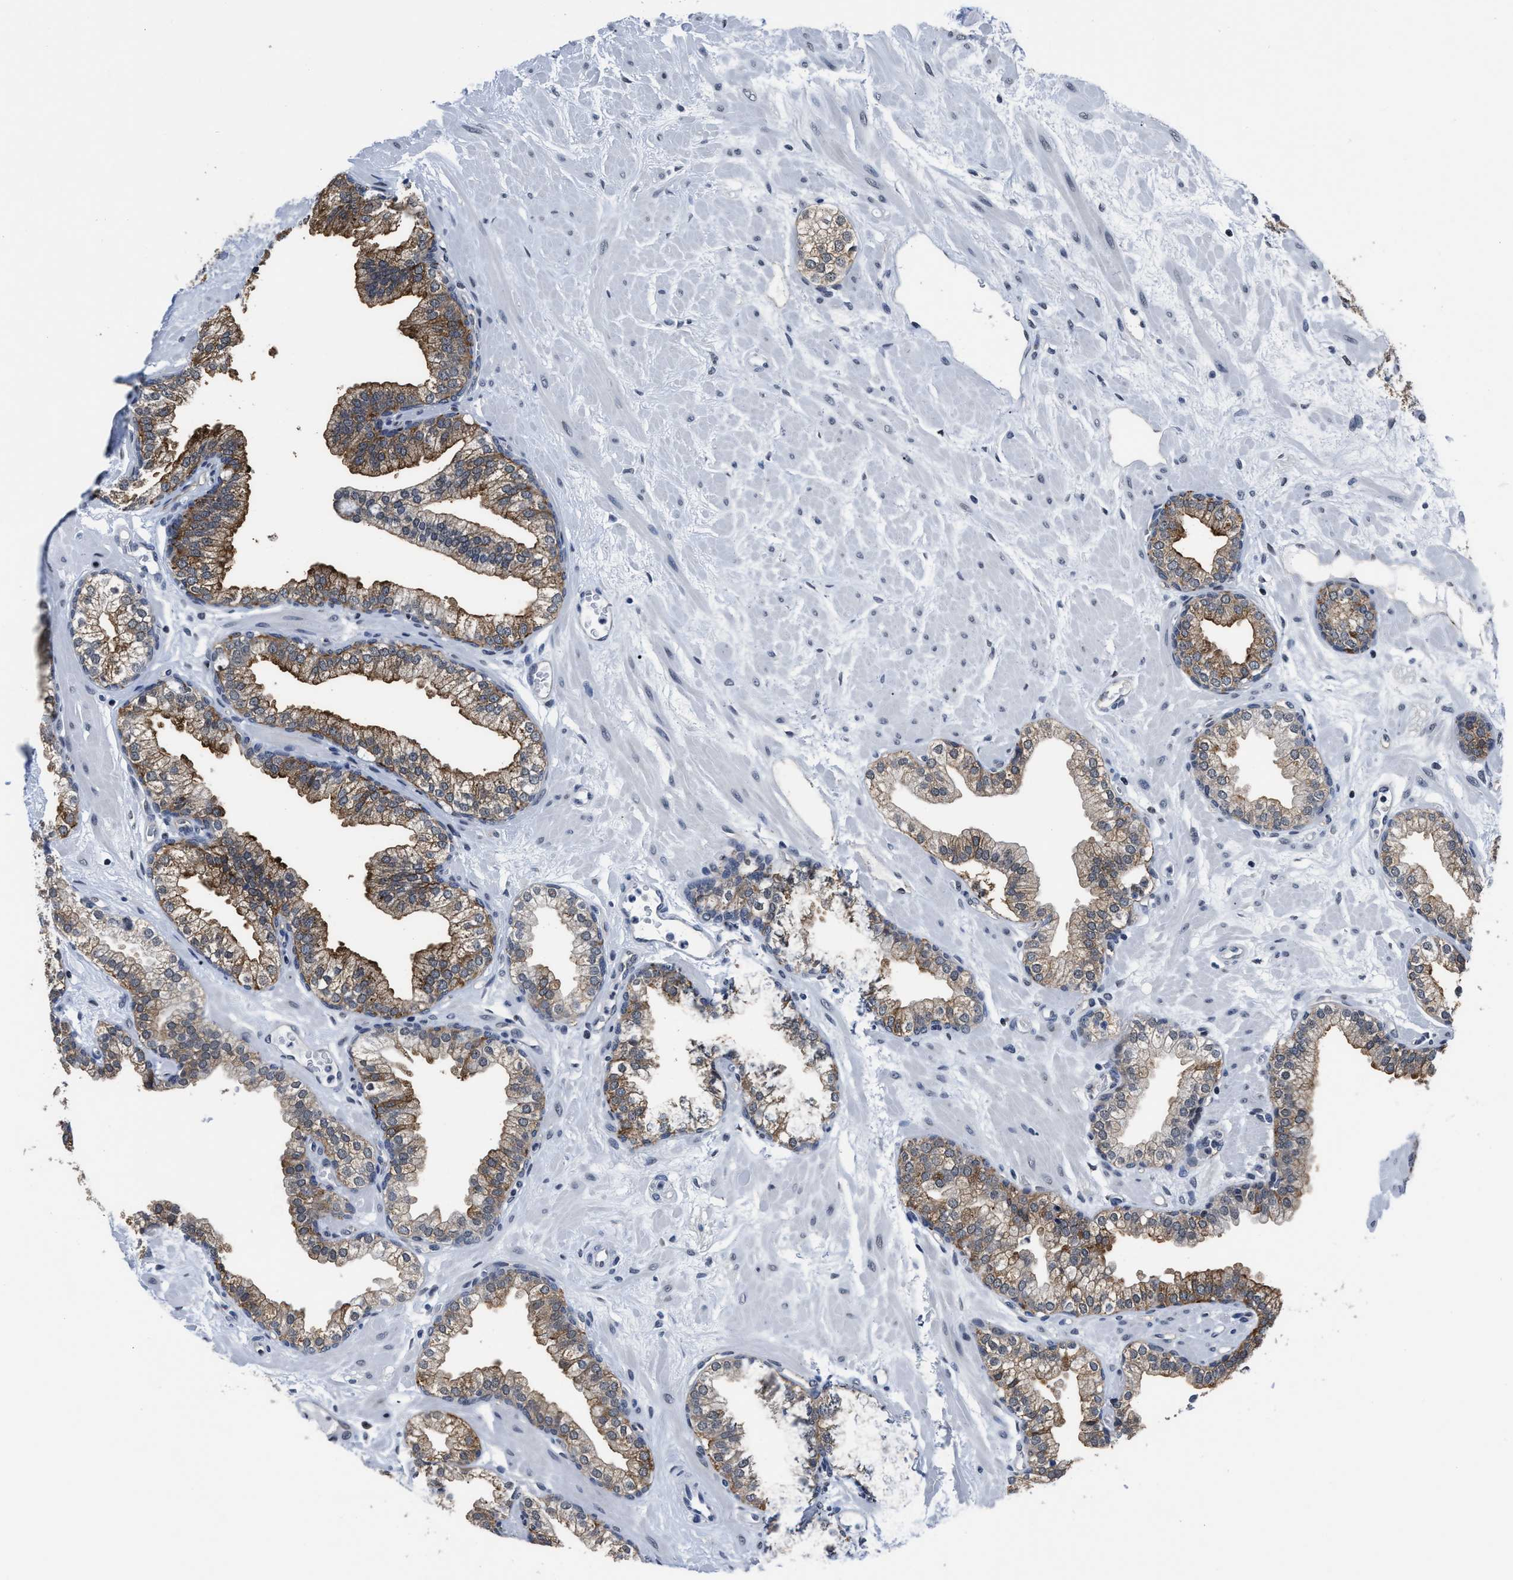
{"staining": {"intensity": "moderate", "quantity": ">75%", "location": "cytoplasmic/membranous"}, "tissue": "prostate", "cell_type": "Glandular cells", "image_type": "normal", "snomed": [{"axis": "morphology", "description": "Normal tissue, NOS"}, {"axis": "morphology", "description": "Urothelial carcinoma, Low grade"}, {"axis": "topography", "description": "Urinary bladder"}, {"axis": "topography", "description": "Prostate"}], "caption": "This image shows immunohistochemistry staining of benign human prostate, with medium moderate cytoplasmic/membranous expression in about >75% of glandular cells.", "gene": "MARCKSL1", "patient": {"sex": "male", "age": 60}}